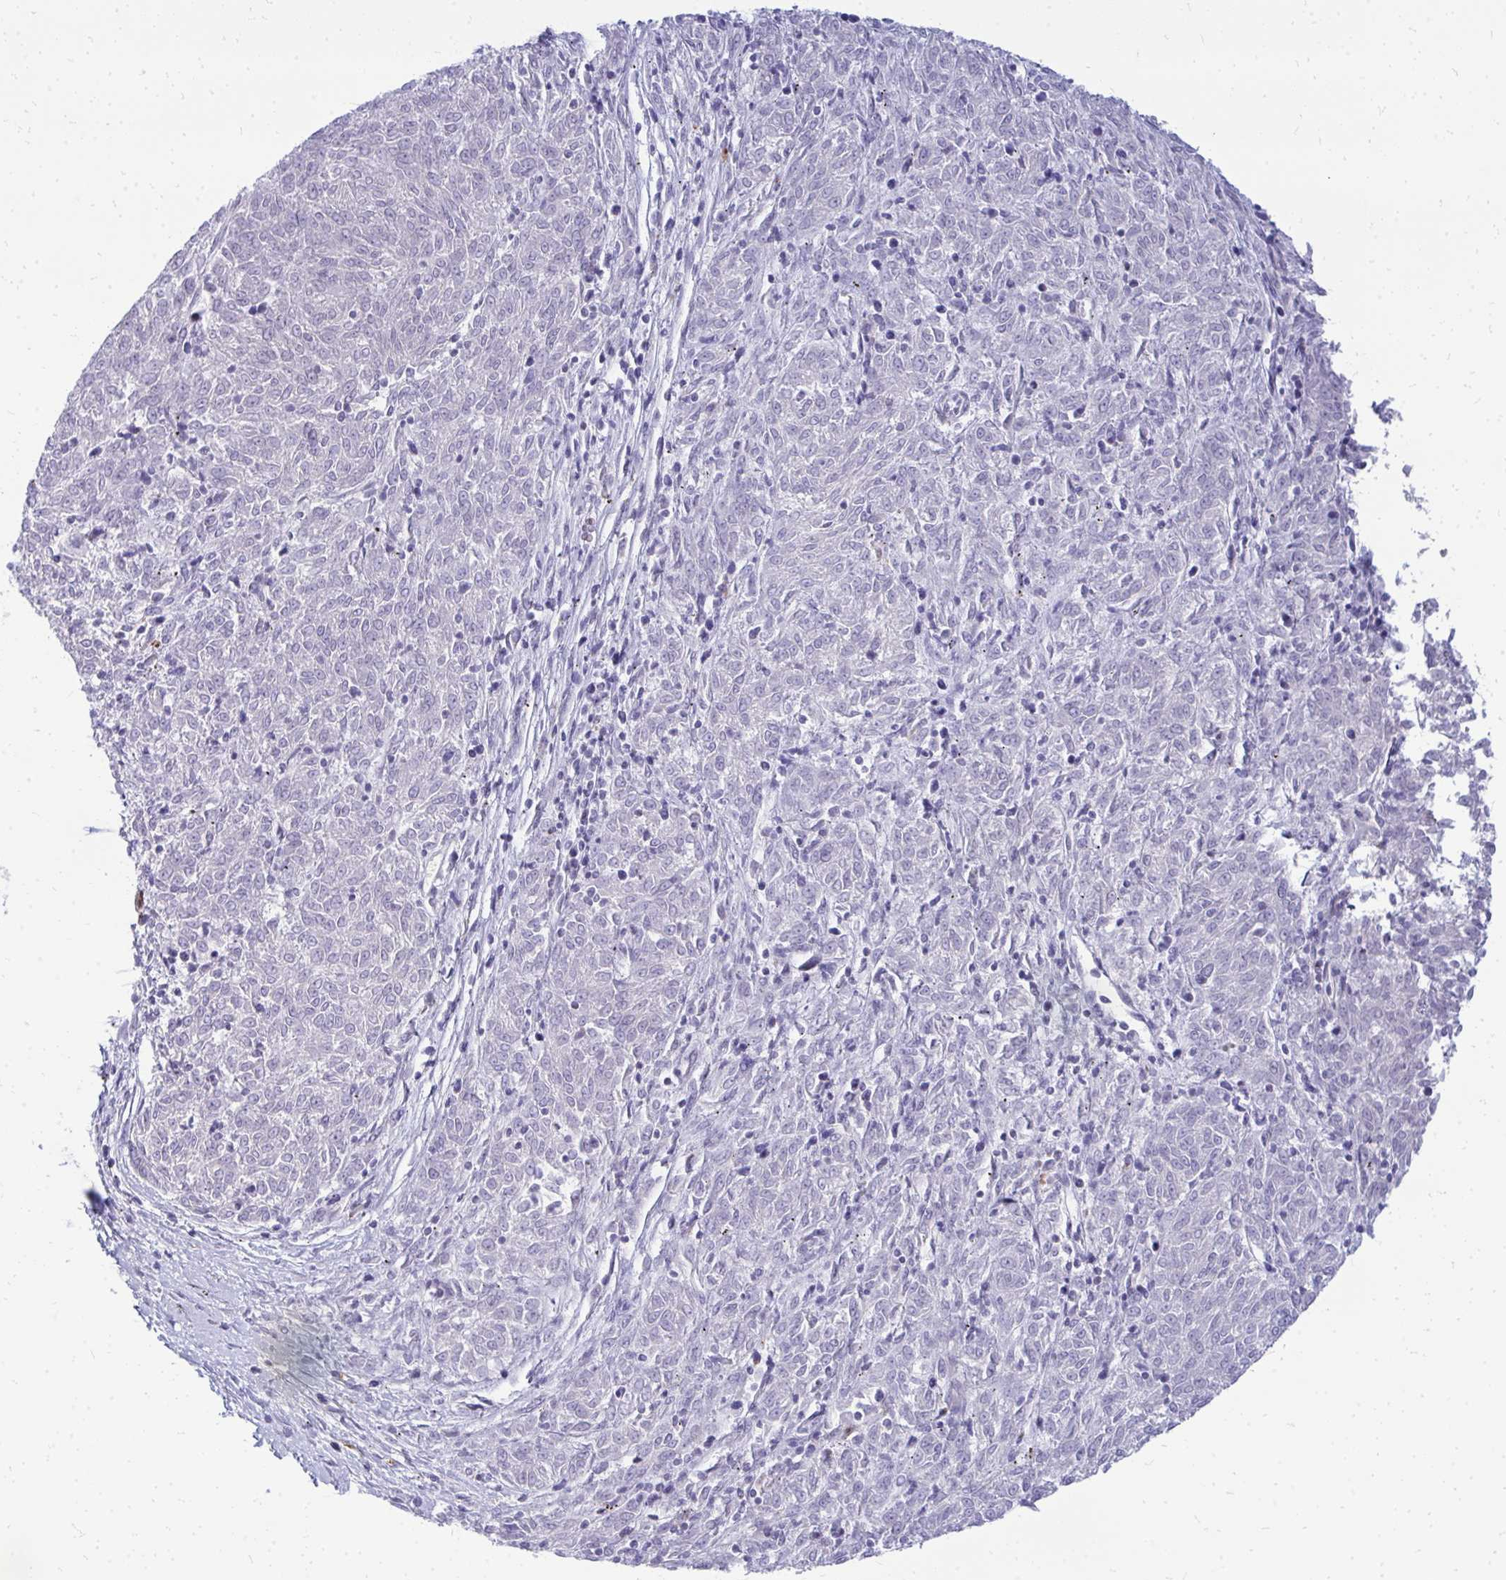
{"staining": {"intensity": "negative", "quantity": "none", "location": "none"}, "tissue": "melanoma", "cell_type": "Tumor cells", "image_type": "cancer", "snomed": [{"axis": "morphology", "description": "Malignant melanoma, NOS"}, {"axis": "topography", "description": "Skin"}], "caption": "A micrograph of melanoma stained for a protein demonstrates no brown staining in tumor cells. (DAB (3,3'-diaminobenzidine) immunohistochemistry with hematoxylin counter stain).", "gene": "TSPEAR", "patient": {"sex": "female", "age": 72}}